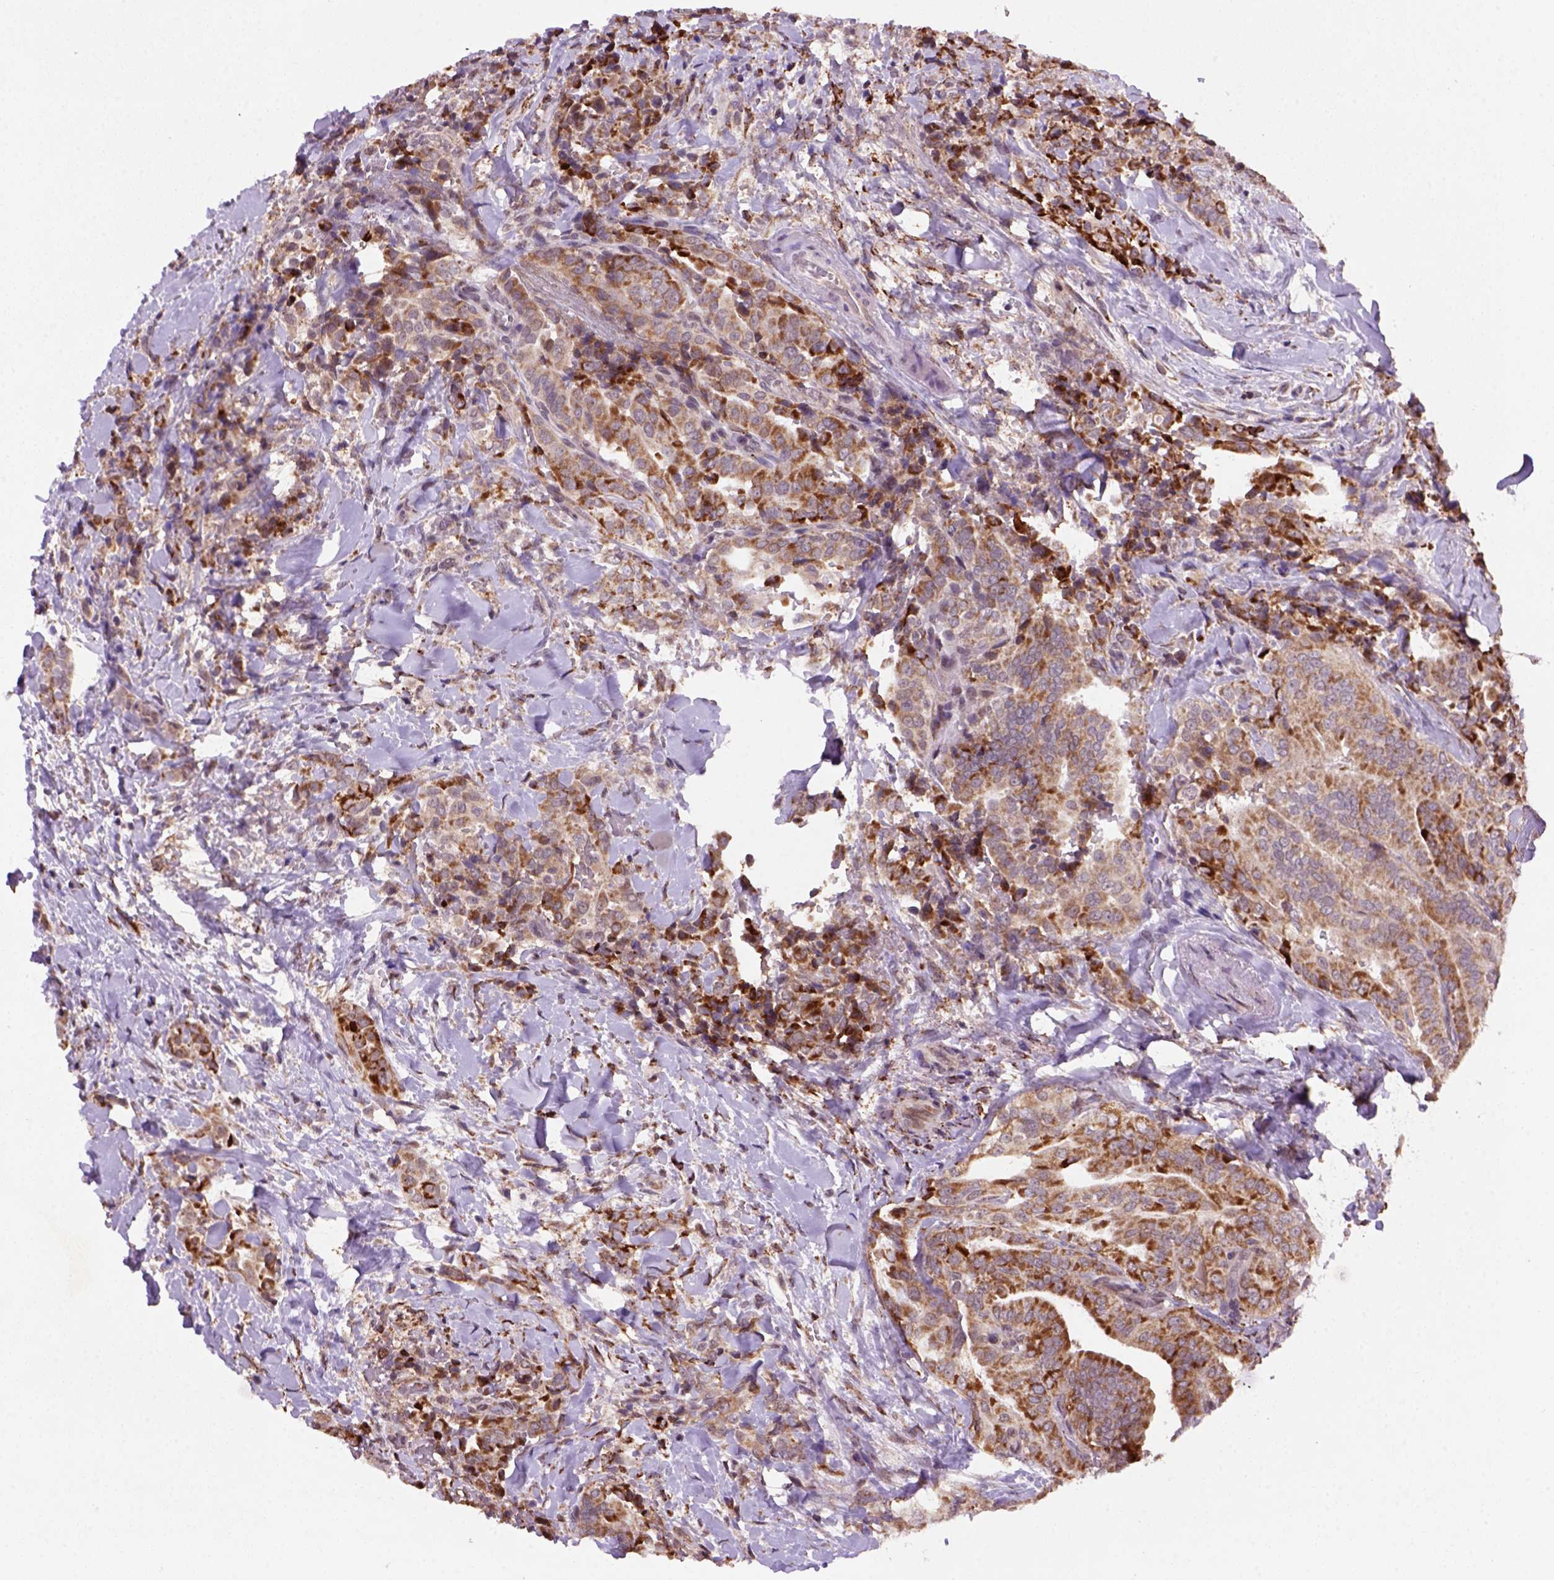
{"staining": {"intensity": "moderate", "quantity": ">75%", "location": "cytoplasmic/membranous"}, "tissue": "thyroid cancer", "cell_type": "Tumor cells", "image_type": "cancer", "snomed": [{"axis": "morphology", "description": "Papillary adenocarcinoma, NOS"}, {"axis": "topography", "description": "Thyroid gland"}], "caption": "Immunohistochemical staining of human thyroid cancer (papillary adenocarcinoma) demonstrates moderate cytoplasmic/membranous protein positivity in about >75% of tumor cells.", "gene": "FZD7", "patient": {"sex": "male", "age": 61}}